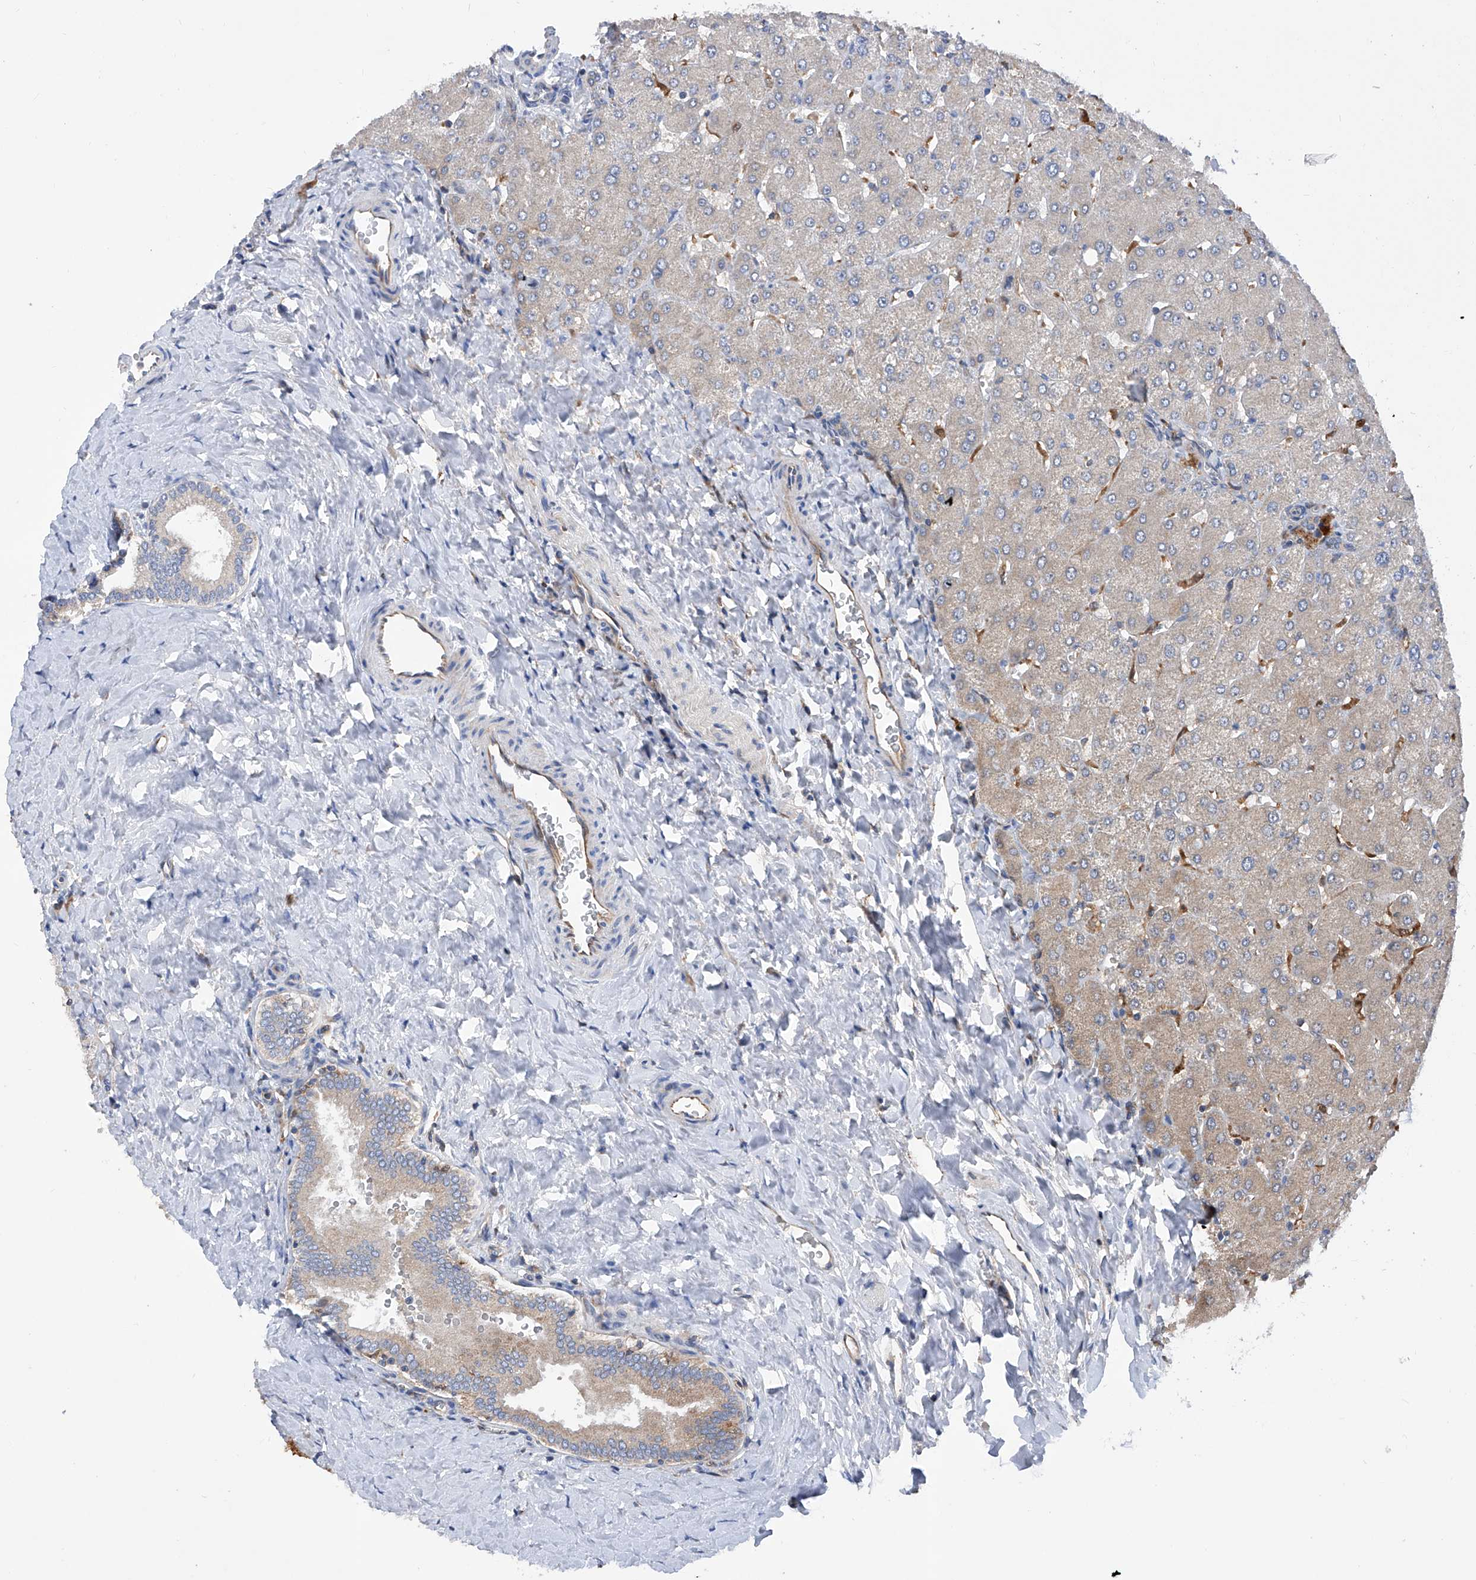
{"staining": {"intensity": "weak", "quantity": "25%-75%", "location": "cytoplasmic/membranous"}, "tissue": "liver", "cell_type": "Cholangiocytes", "image_type": "normal", "snomed": [{"axis": "morphology", "description": "Normal tissue, NOS"}, {"axis": "topography", "description": "Liver"}], "caption": "Immunohistochemistry (IHC) of unremarkable liver exhibits low levels of weak cytoplasmic/membranous staining in approximately 25%-75% of cholangiocytes.", "gene": "SPATA20", "patient": {"sex": "male", "age": 55}}